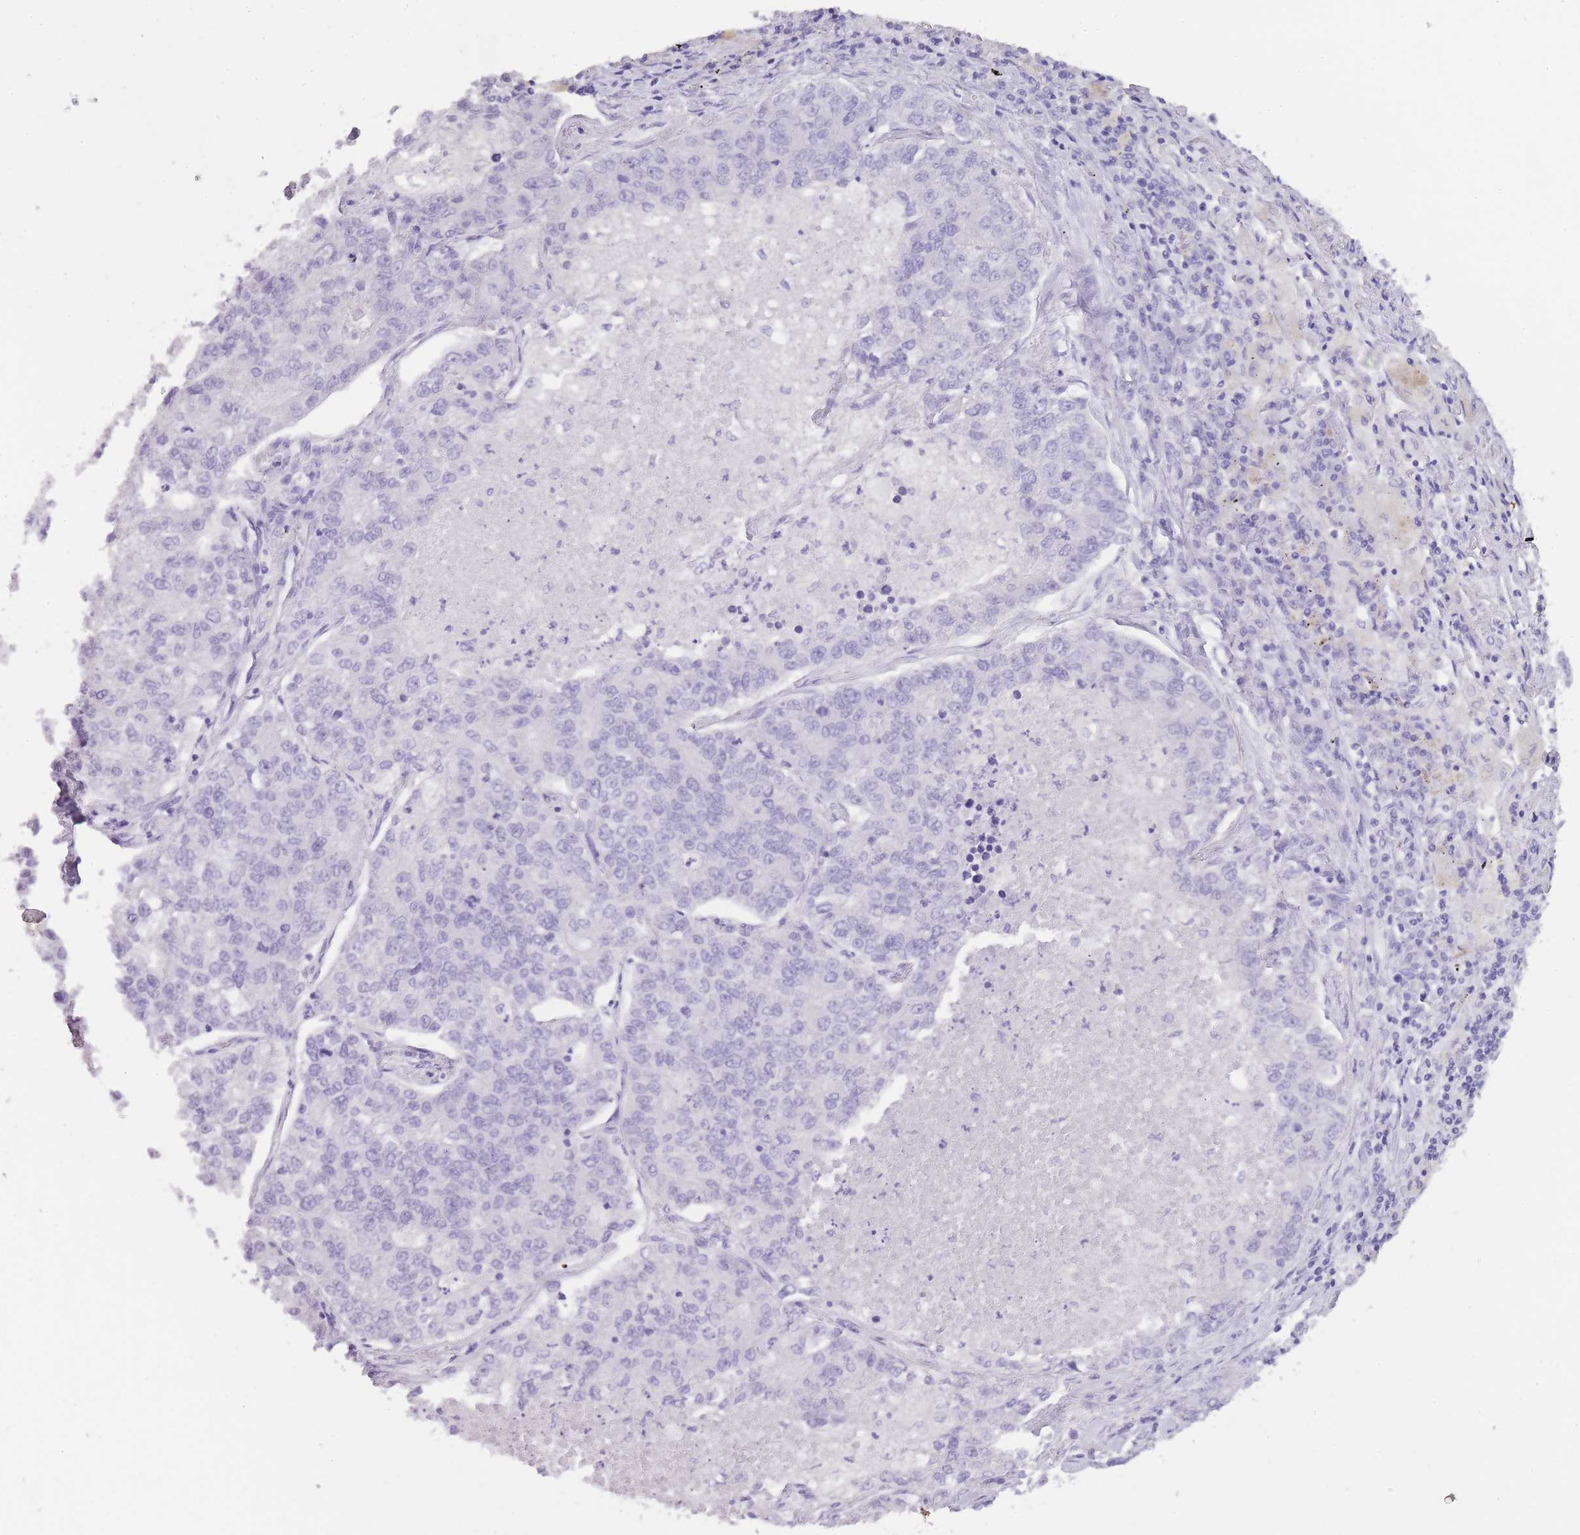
{"staining": {"intensity": "negative", "quantity": "none", "location": "none"}, "tissue": "lung cancer", "cell_type": "Tumor cells", "image_type": "cancer", "snomed": [{"axis": "morphology", "description": "Adenocarcinoma, NOS"}, {"axis": "topography", "description": "Lung"}], "caption": "A photomicrograph of human lung cancer (adenocarcinoma) is negative for staining in tumor cells.", "gene": "TCP11", "patient": {"sex": "male", "age": 49}}